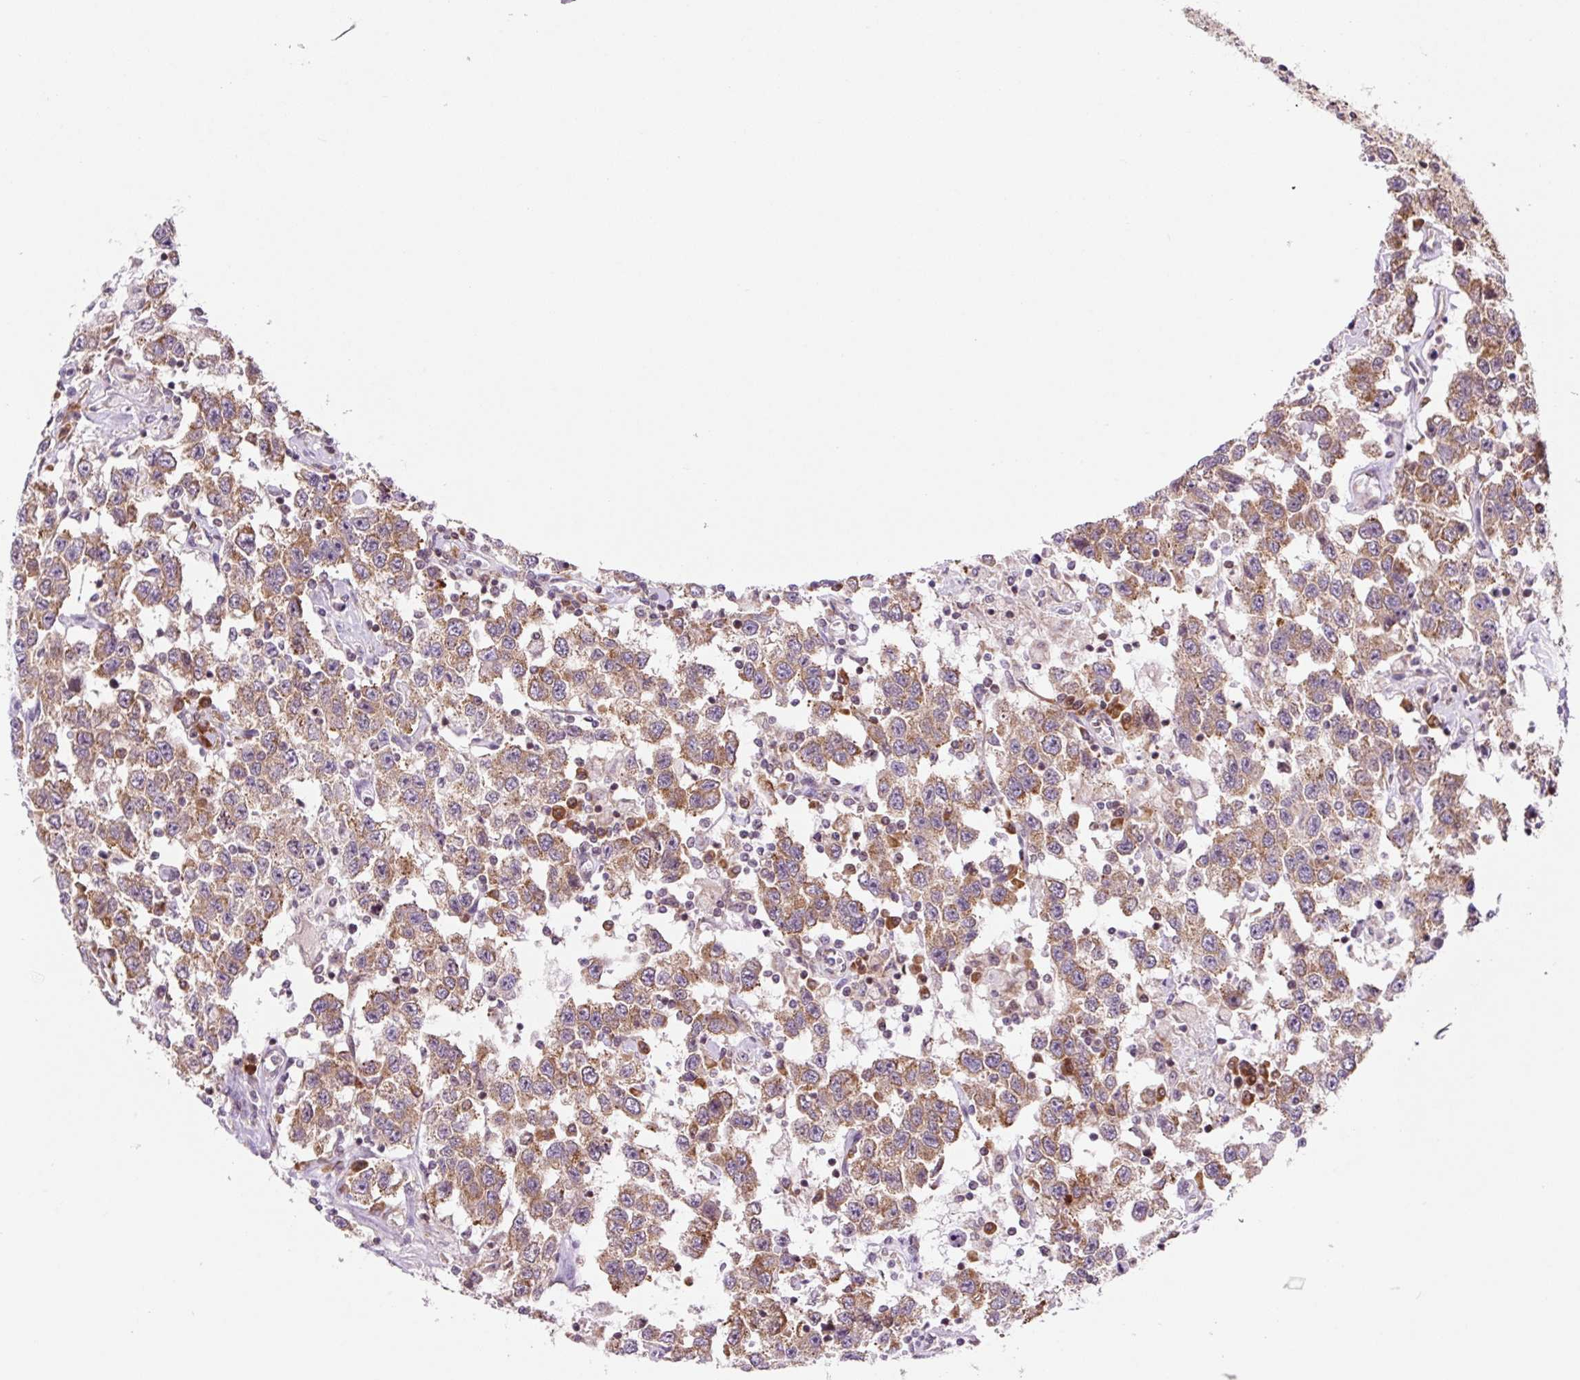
{"staining": {"intensity": "moderate", "quantity": ">75%", "location": "cytoplasmic/membranous"}, "tissue": "testis cancer", "cell_type": "Tumor cells", "image_type": "cancer", "snomed": [{"axis": "morphology", "description": "Seminoma, NOS"}, {"axis": "topography", "description": "Testis"}], "caption": "Testis cancer (seminoma) was stained to show a protein in brown. There is medium levels of moderate cytoplasmic/membranous positivity in approximately >75% of tumor cells.", "gene": "RPL41", "patient": {"sex": "male", "age": 41}}